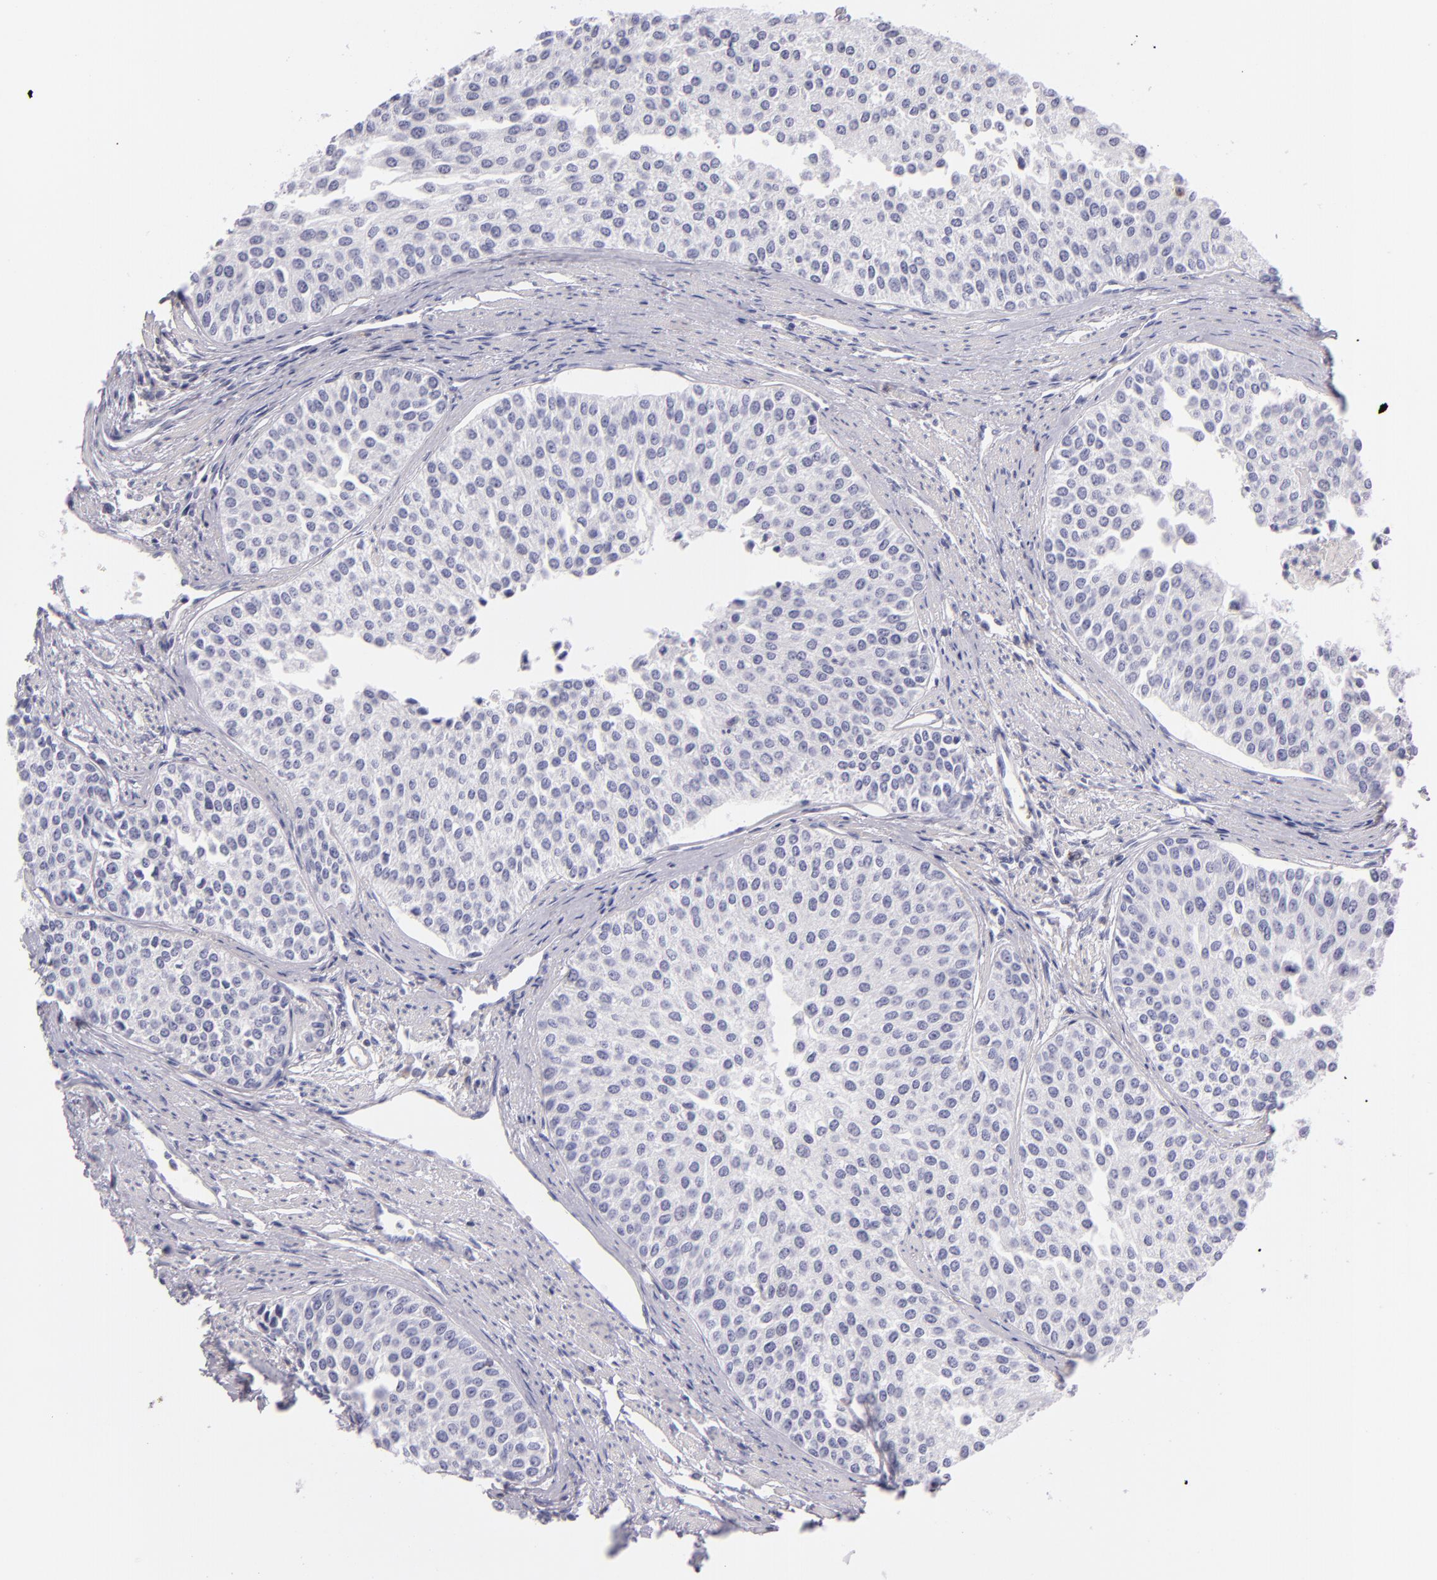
{"staining": {"intensity": "negative", "quantity": "none", "location": "none"}, "tissue": "urothelial cancer", "cell_type": "Tumor cells", "image_type": "cancer", "snomed": [{"axis": "morphology", "description": "Urothelial carcinoma, Low grade"}, {"axis": "topography", "description": "Urinary bladder"}], "caption": "There is no significant positivity in tumor cells of urothelial cancer. (DAB immunohistochemistry (IHC), high magnification).", "gene": "CD48", "patient": {"sex": "female", "age": 73}}